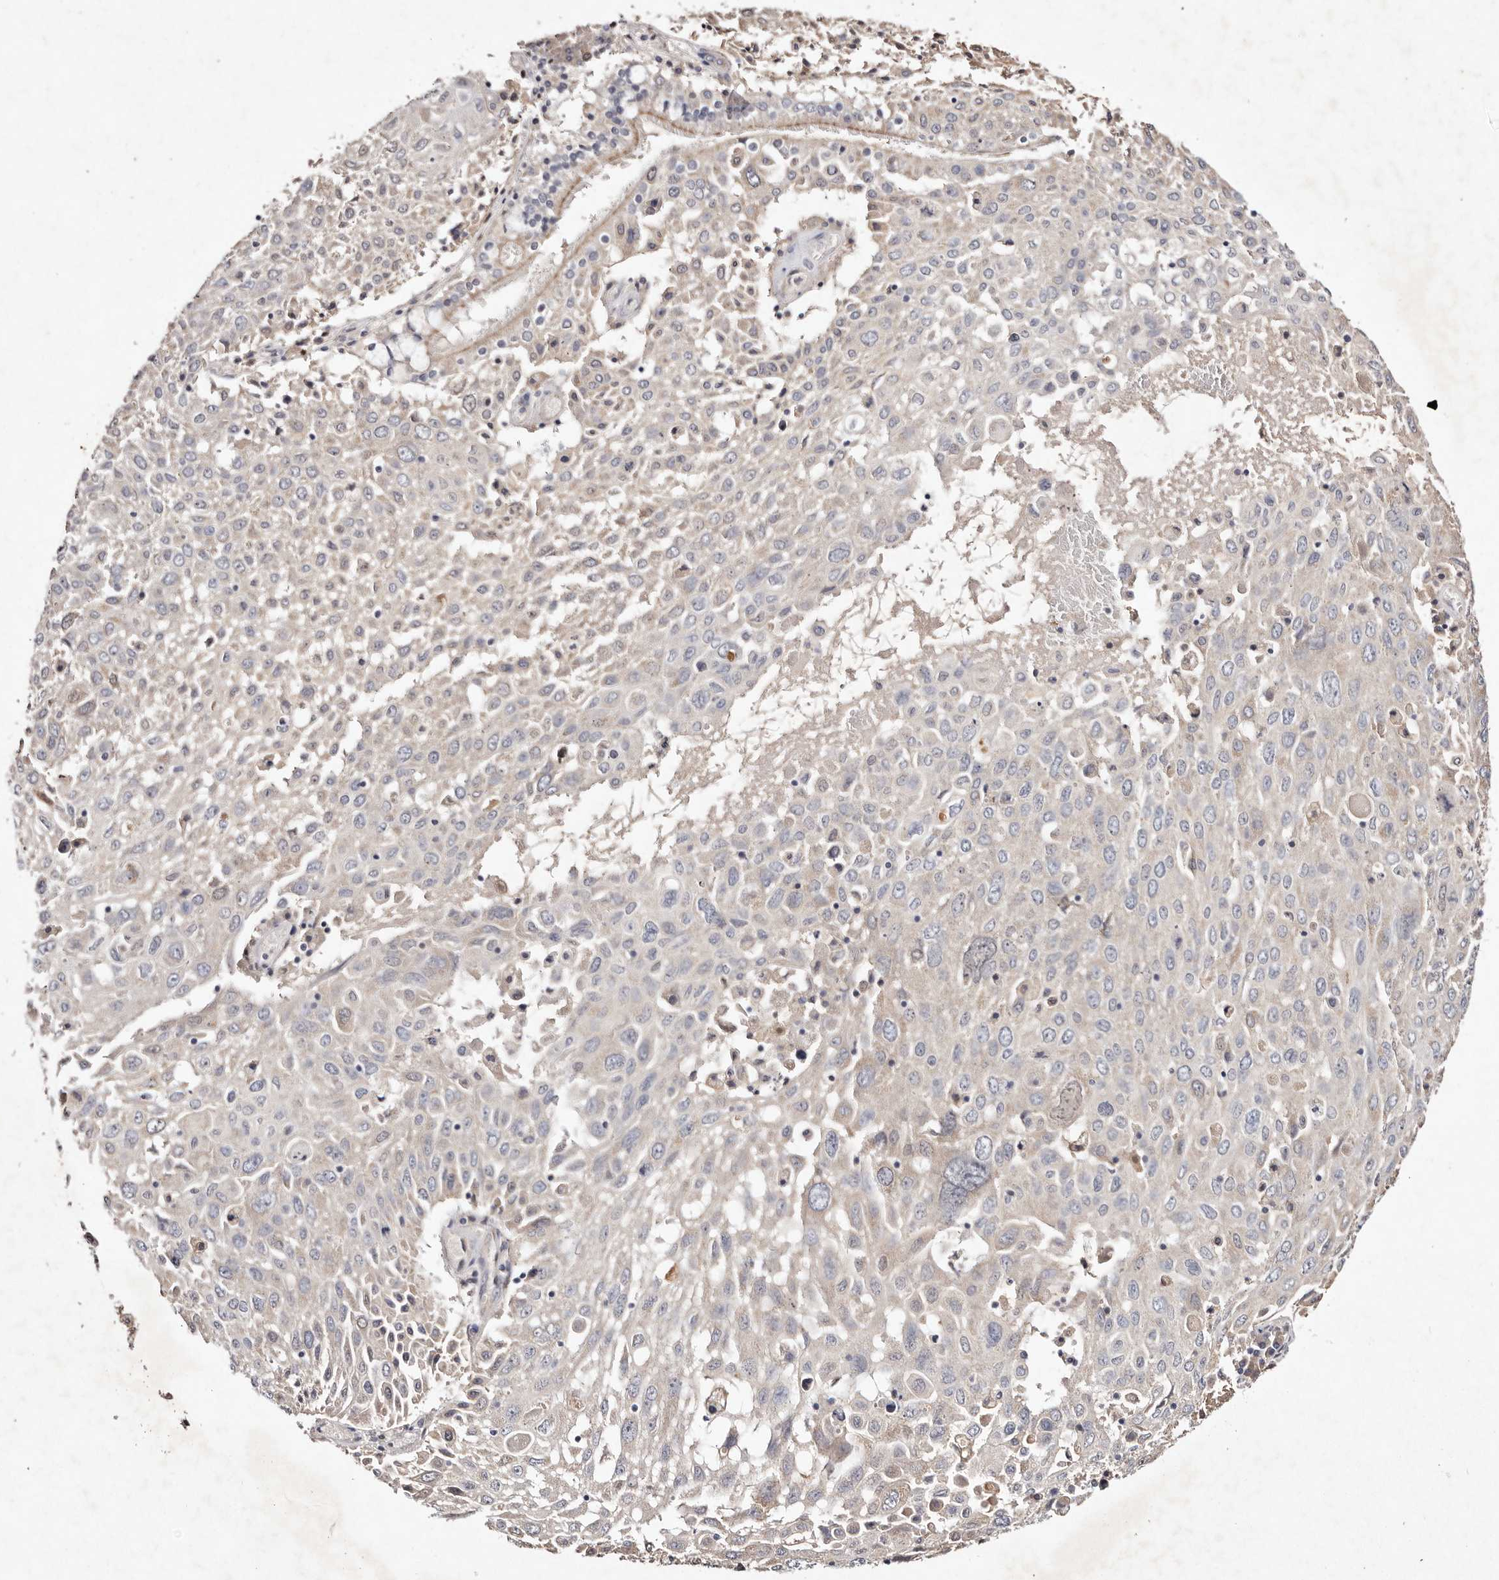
{"staining": {"intensity": "weak", "quantity": "<25%", "location": "cytoplasmic/membranous"}, "tissue": "lung cancer", "cell_type": "Tumor cells", "image_type": "cancer", "snomed": [{"axis": "morphology", "description": "Squamous cell carcinoma, NOS"}, {"axis": "topography", "description": "Lung"}], "caption": "Immunohistochemistry (IHC) micrograph of neoplastic tissue: lung squamous cell carcinoma stained with DAB (3,3'-diaminobenzidine) demonstrates no significant protein positivity in tumor cells.", "gene": "TSC2", "patient": {"sex": "male", "age": 65}}